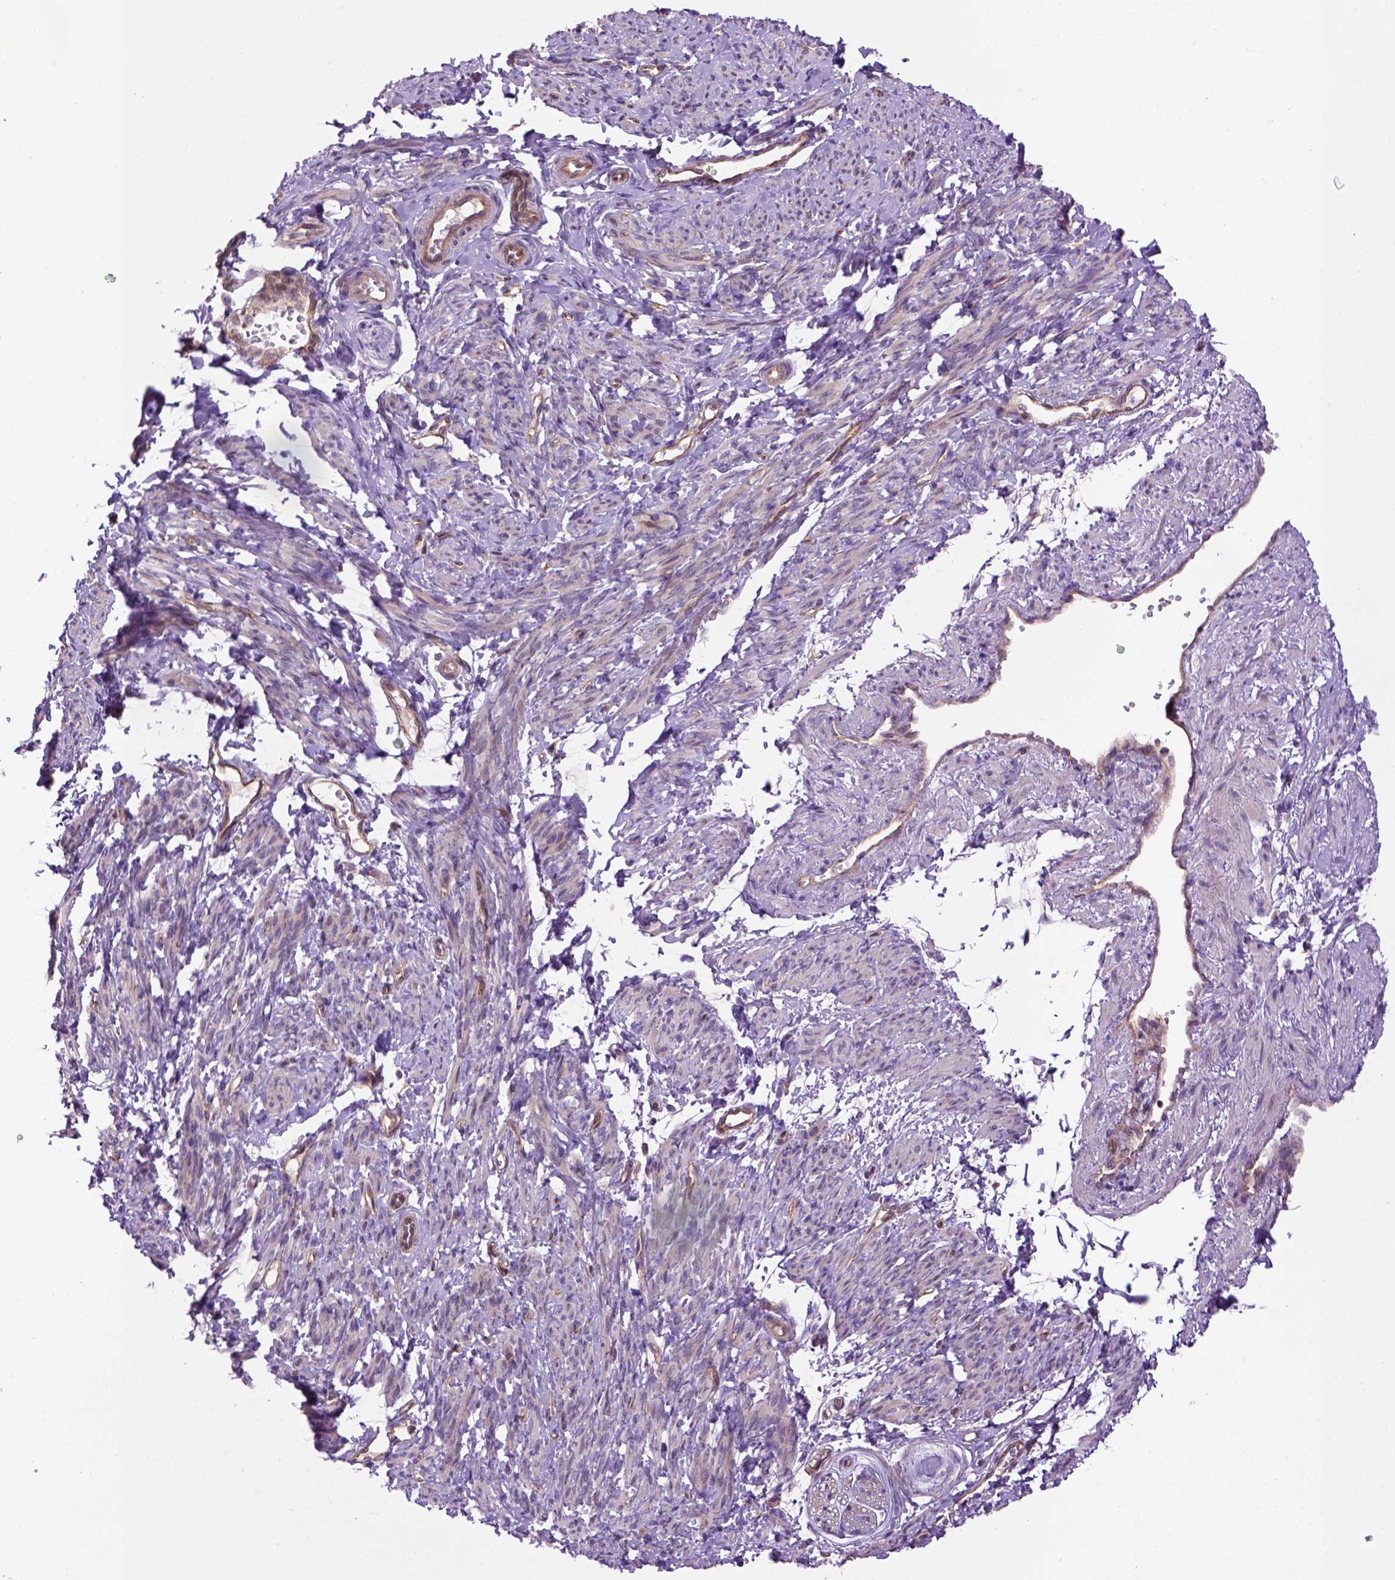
{"staining": {"intensity": "negative", "quantity": "none", "location": "none"}, "tissue": "smooth muscle", "cell_type": "Smooth muscle cells", "image_type": "normal", "snomed": [{"axis": "morphology", "description": "Normal tissue, NOS"}, {"axis": "topography", "description": "Smooth muscle"}], "caption": "High power microscopy histopathology image of an immunohistochemistry photomicrograph of normal smooth muscle, revealing no significant expression in smooth muscle cells.", "gene": "CASKIN2", "patient": {"sex": "female", "age": 65}}